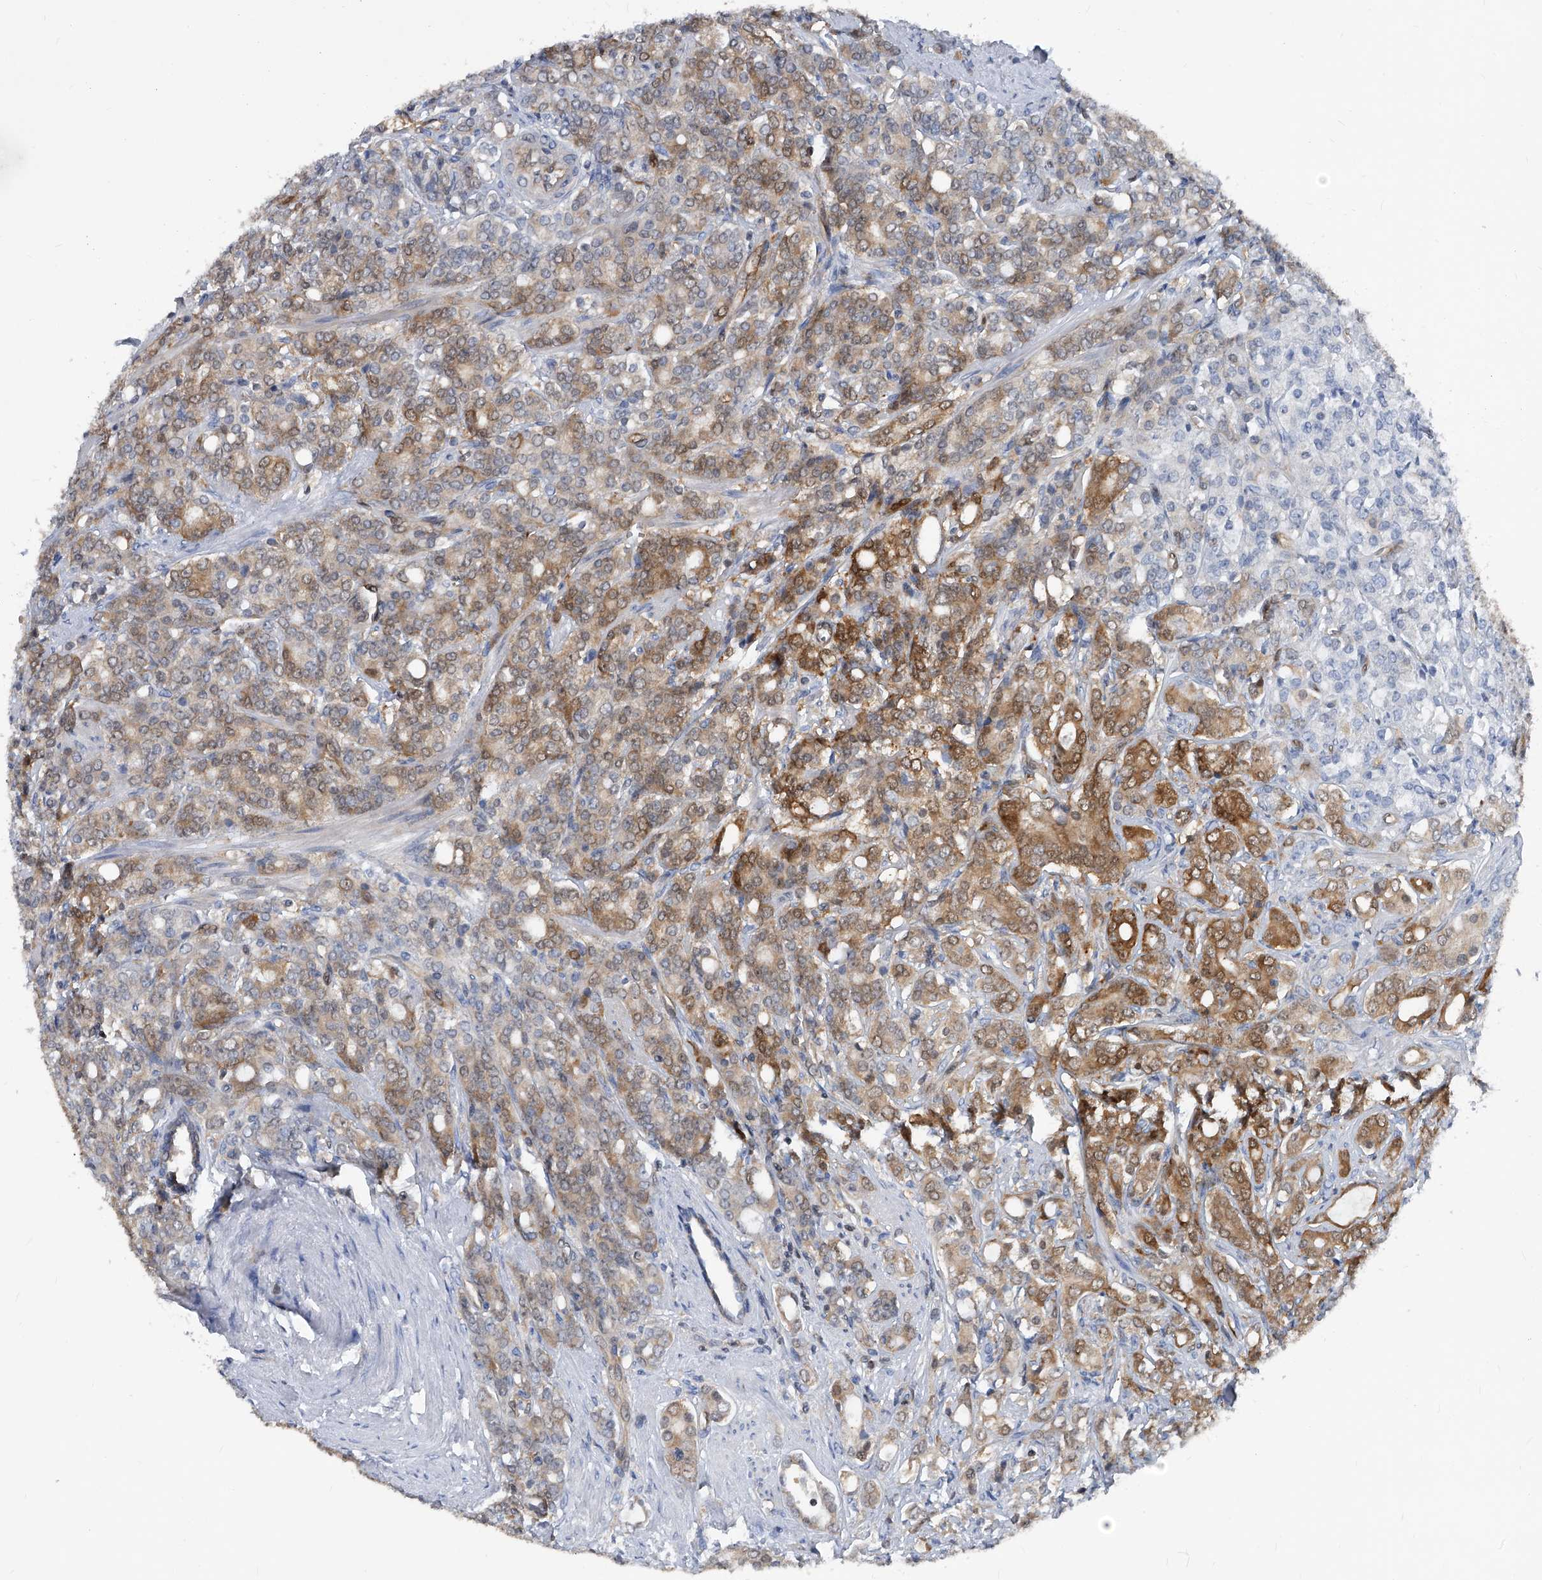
{"staining": {"intensity": "moderate", "quantity": ">75%", "location": "cytoplasmic/membranous"}, "tissue": "prostate cancer", "cell_type": "Tumor cells", "image_type": "cancer", "snomed": [{"axis": "morphology", "description": "Adenocarcinoma, High grade"}, {"axis": "topography", "description": "Prostate"}], "caption": "High-magnification brightfield microscopy of prostate high-grade adenocarcinoma stained with DAB (3,3'-diaminobenzidine) (brown) and counterstained with hematoxylin (blue). tumor cells exhibit moderate cytoplasmic/membranous positivity is seen in approximately>75% of cells. Nuclei are stained in blue.", "gene": "MAP2K6", "patient": {"sex": "male", "age": 62}}